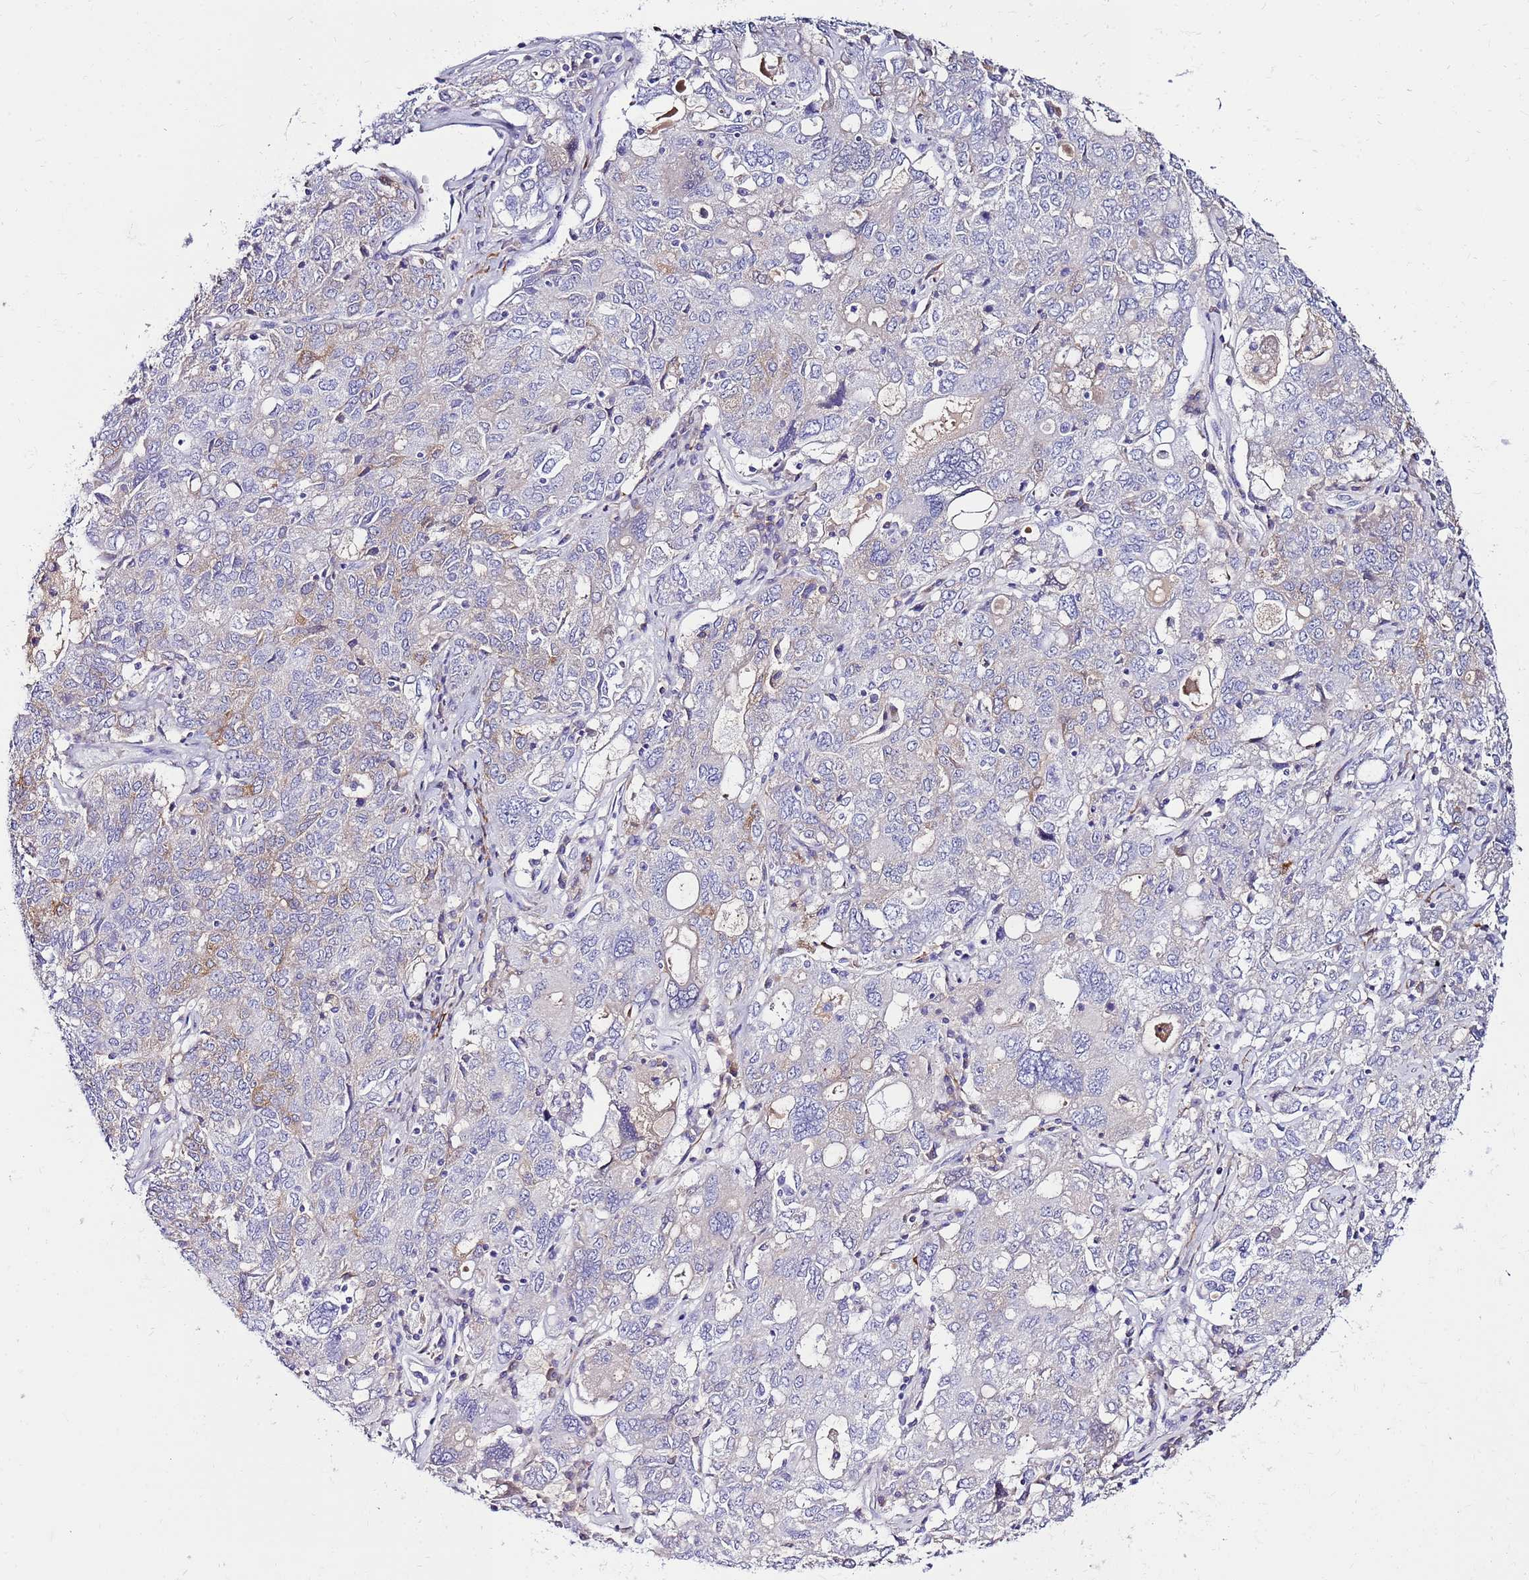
{"staining": {"intensity": "weak", "quantity": "<25%", "location": "cytoplasmic/membranous"}, "tissue": "ovarian cancer", "cell_type": "Tumor cells", "image_type": "cancer", "snomed": [{"axis": "morphology", "description": "Carcinoma, endometroid"}, {"axis": "topography", "description": "Ovary"}], "caption": "A high-resolution histopathology image shows immunohistochemistry (IHC) staining of endometroid carcinoma (ovarian), which exhibits no significant staining in tumor cells.", "gene": "EVPLL", "patient": {"sex": "female", "age": 62}}